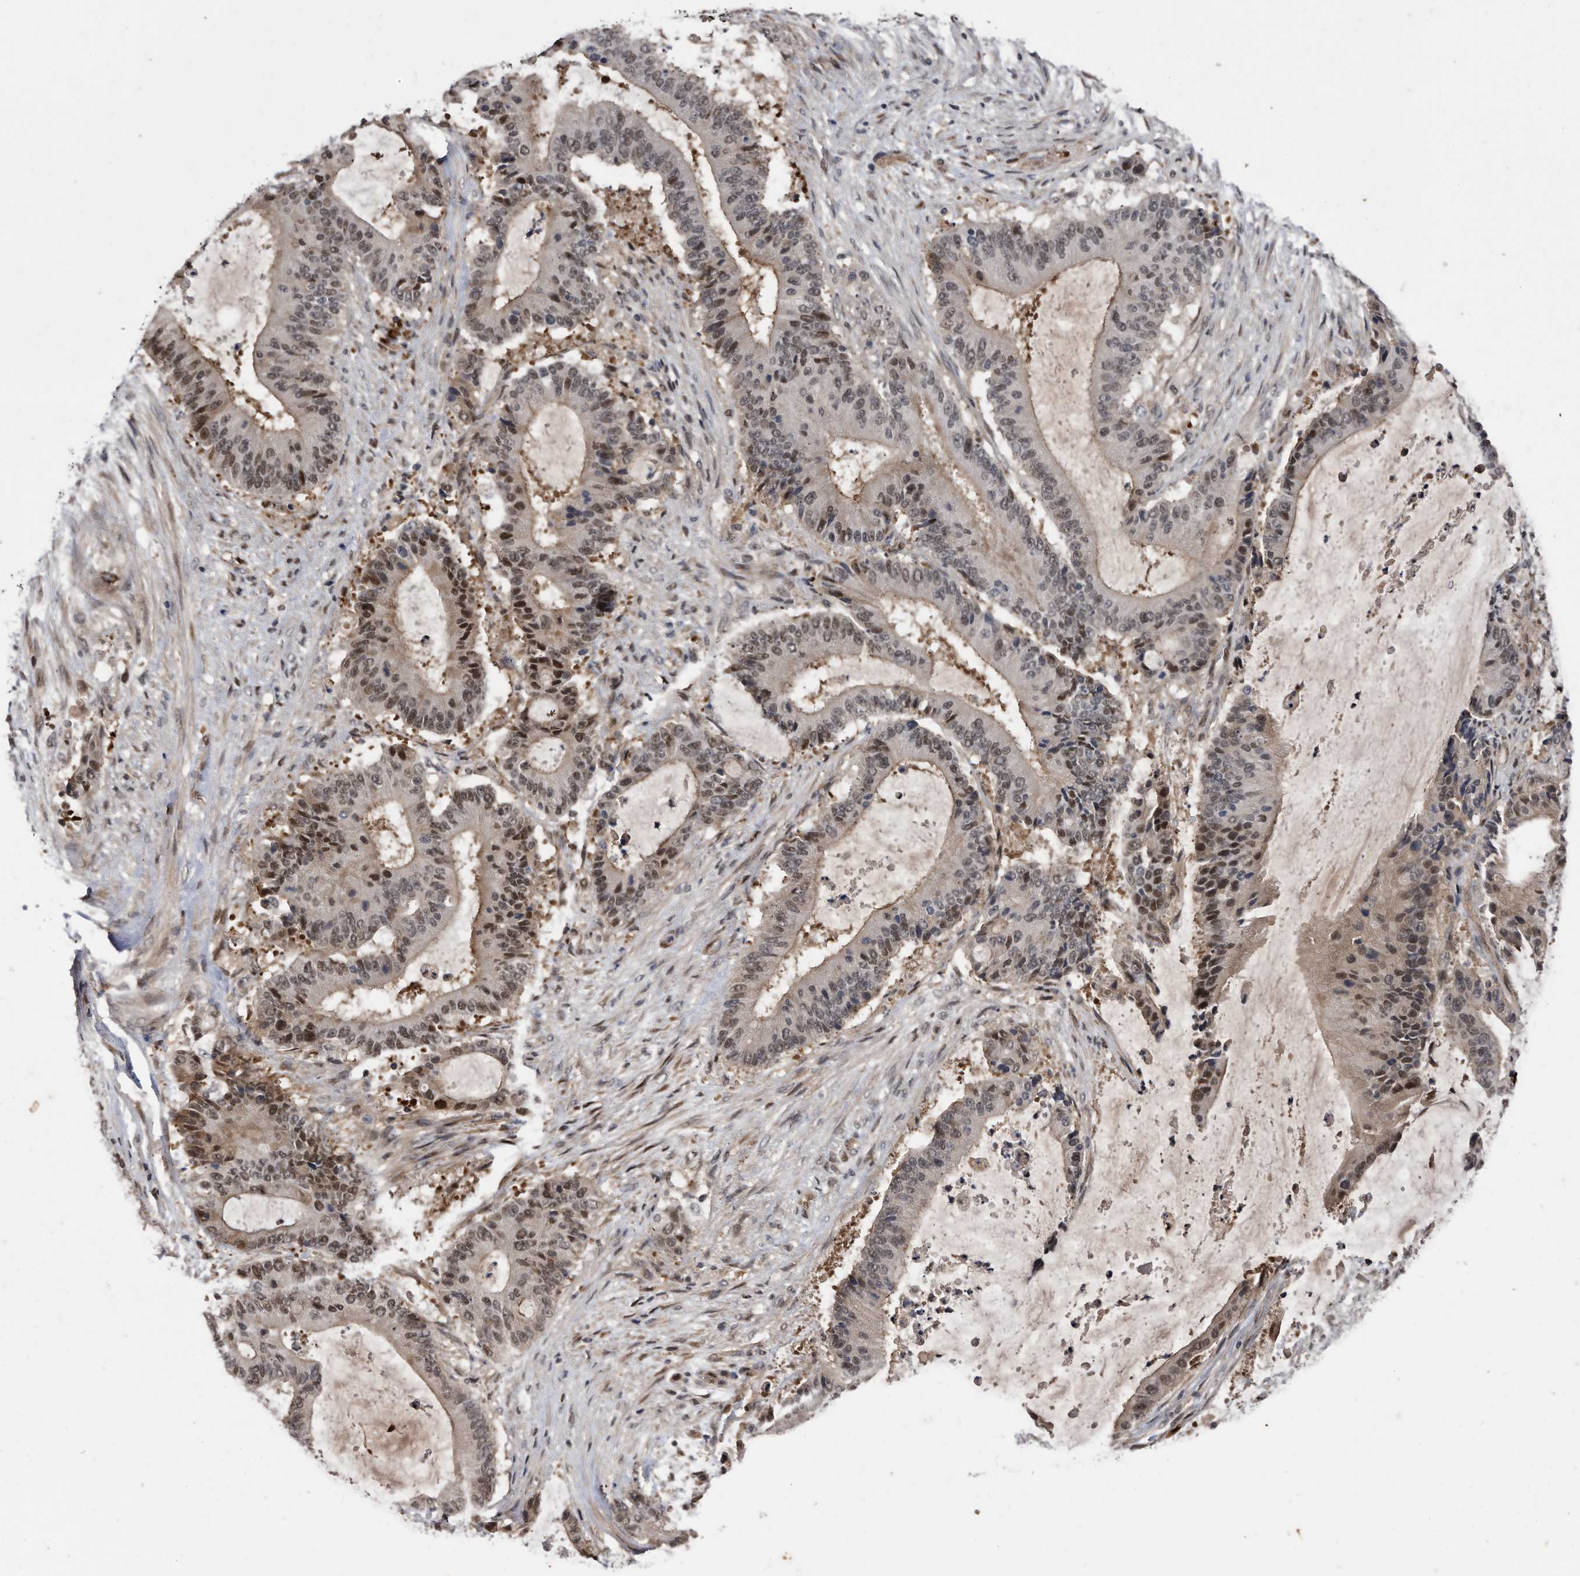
{"staining": {"intensity": "moderate", "quantity": "25%-75%", "location": "nuclear"}, "tissue": "liver cancer", "cell_type": "Tumor cells", "image_type": "cancer", "snomed": [{"axis": "morphology", "description": "Normal tissue, NOS"}, {"axis": "morphology", "description": "Cholangiocarcinoma"}, {"axis": "topography", "description": "Liver"}, {"axis": "topography", "description": "Peripheral nerve tissue"}], "caption": "The photomicrograph displays a brown stain indicating the presence of a protein in the nuclear of tumor cells in cholangiocarcinoma (liver). (IHC, brightfield microscopy, high magnification).", "gene": "RAD23B", "patient": {"sex": "female", "age": 73}}